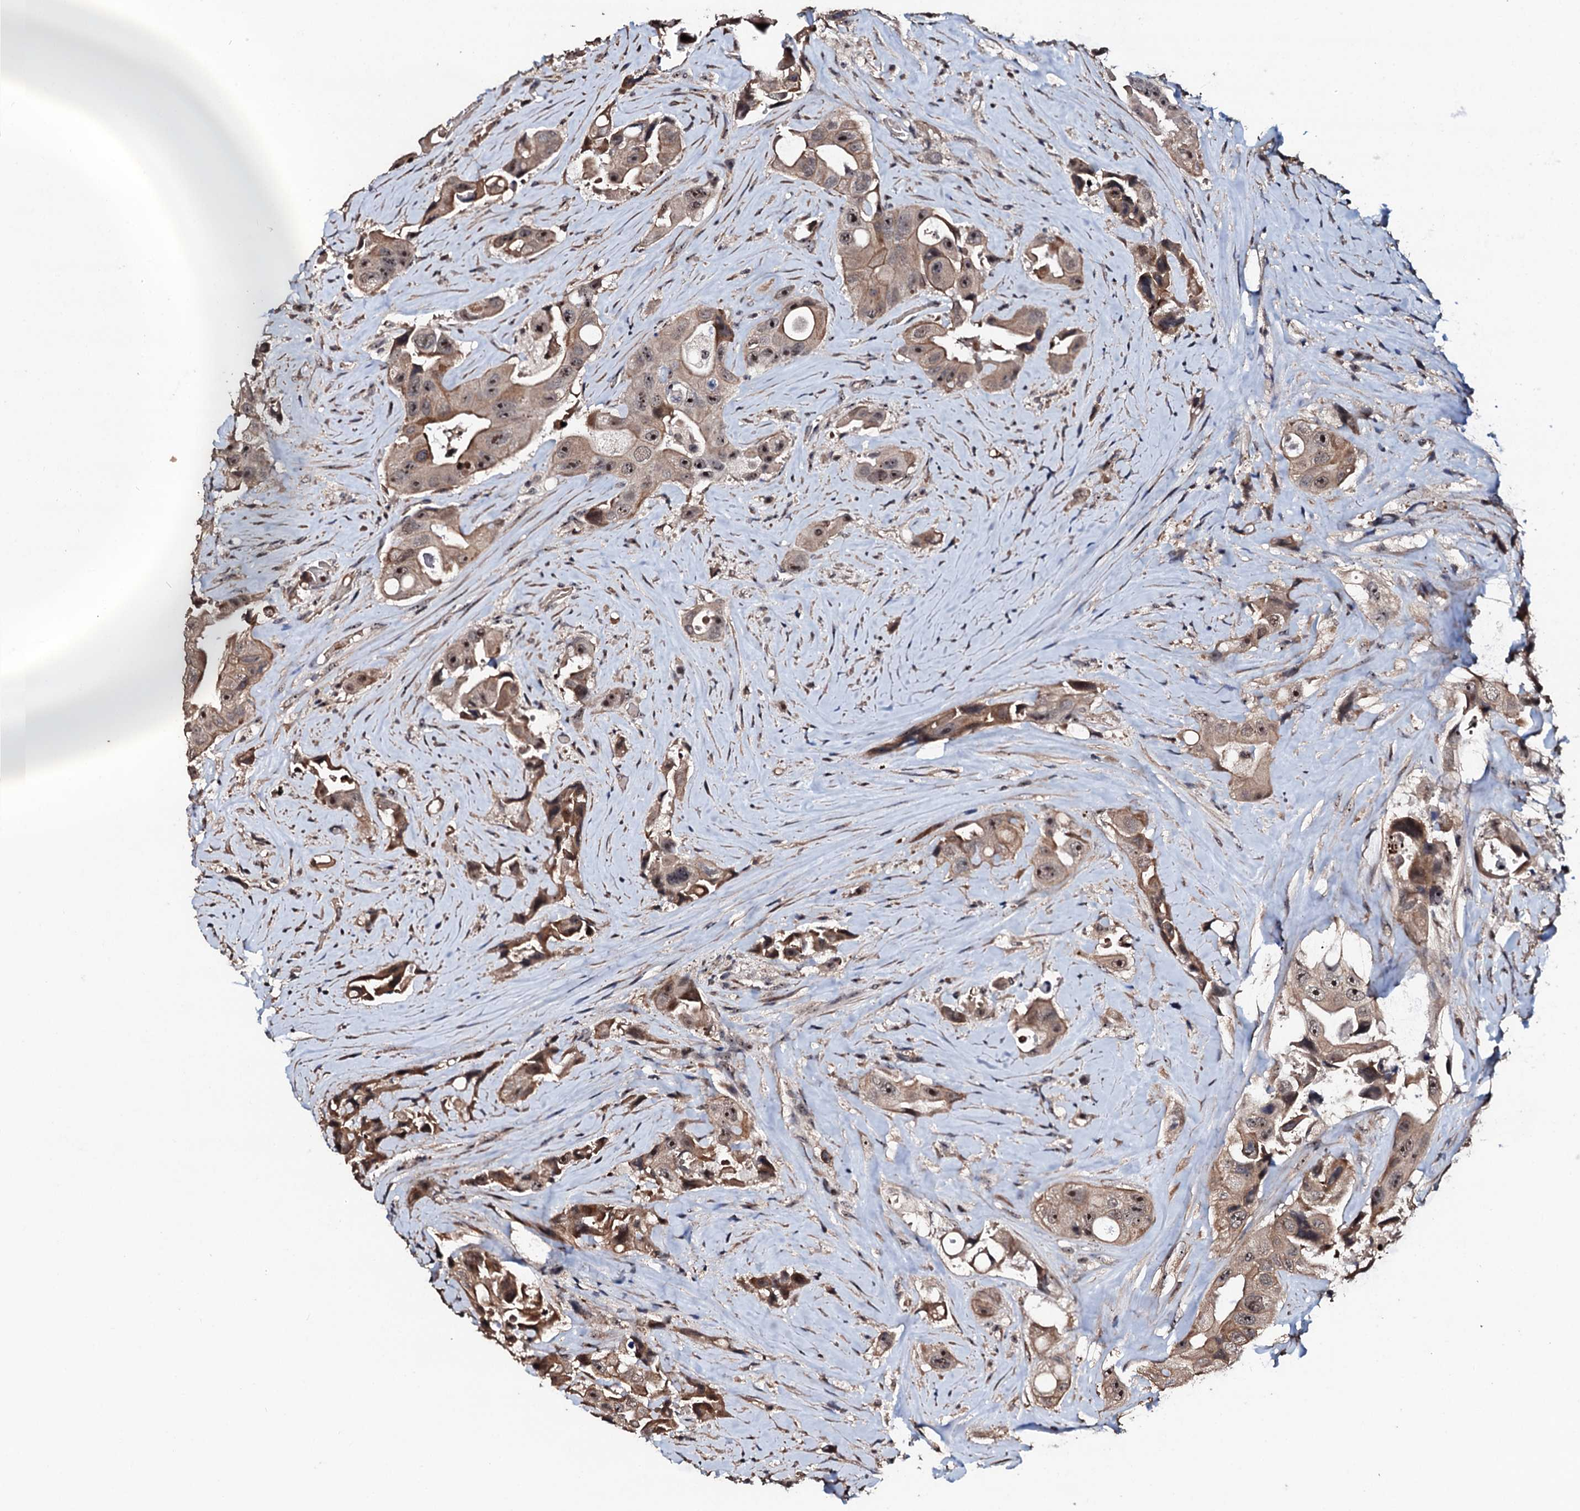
{"staining": {"intensity": "moderate", "quantity": ">75%", "location": "cytoplasmic/membranous,nuclear"}, "tissue": "colorectal cancer", "cell_type": "Tumor cells", "image_type": "cancer", "snomed": [{"axis": "morphology", "description": "Adenocarcinoma, NOS"}, {"axis": "topography", "description": "Colon"}], "caption": "Protein staining of colorectal cancer (adenocarcinoma) tissue reveals moderate cytoplasmic/membranous and nuclear expression in approximately >75% of tumor cells. (DAB (3,3'-diaminobenzidine) IHC, brown staining for protein, blue staining for nuclei).", "gene": "SUPT7L", "patient": {"sex": "female", "age": 46}}